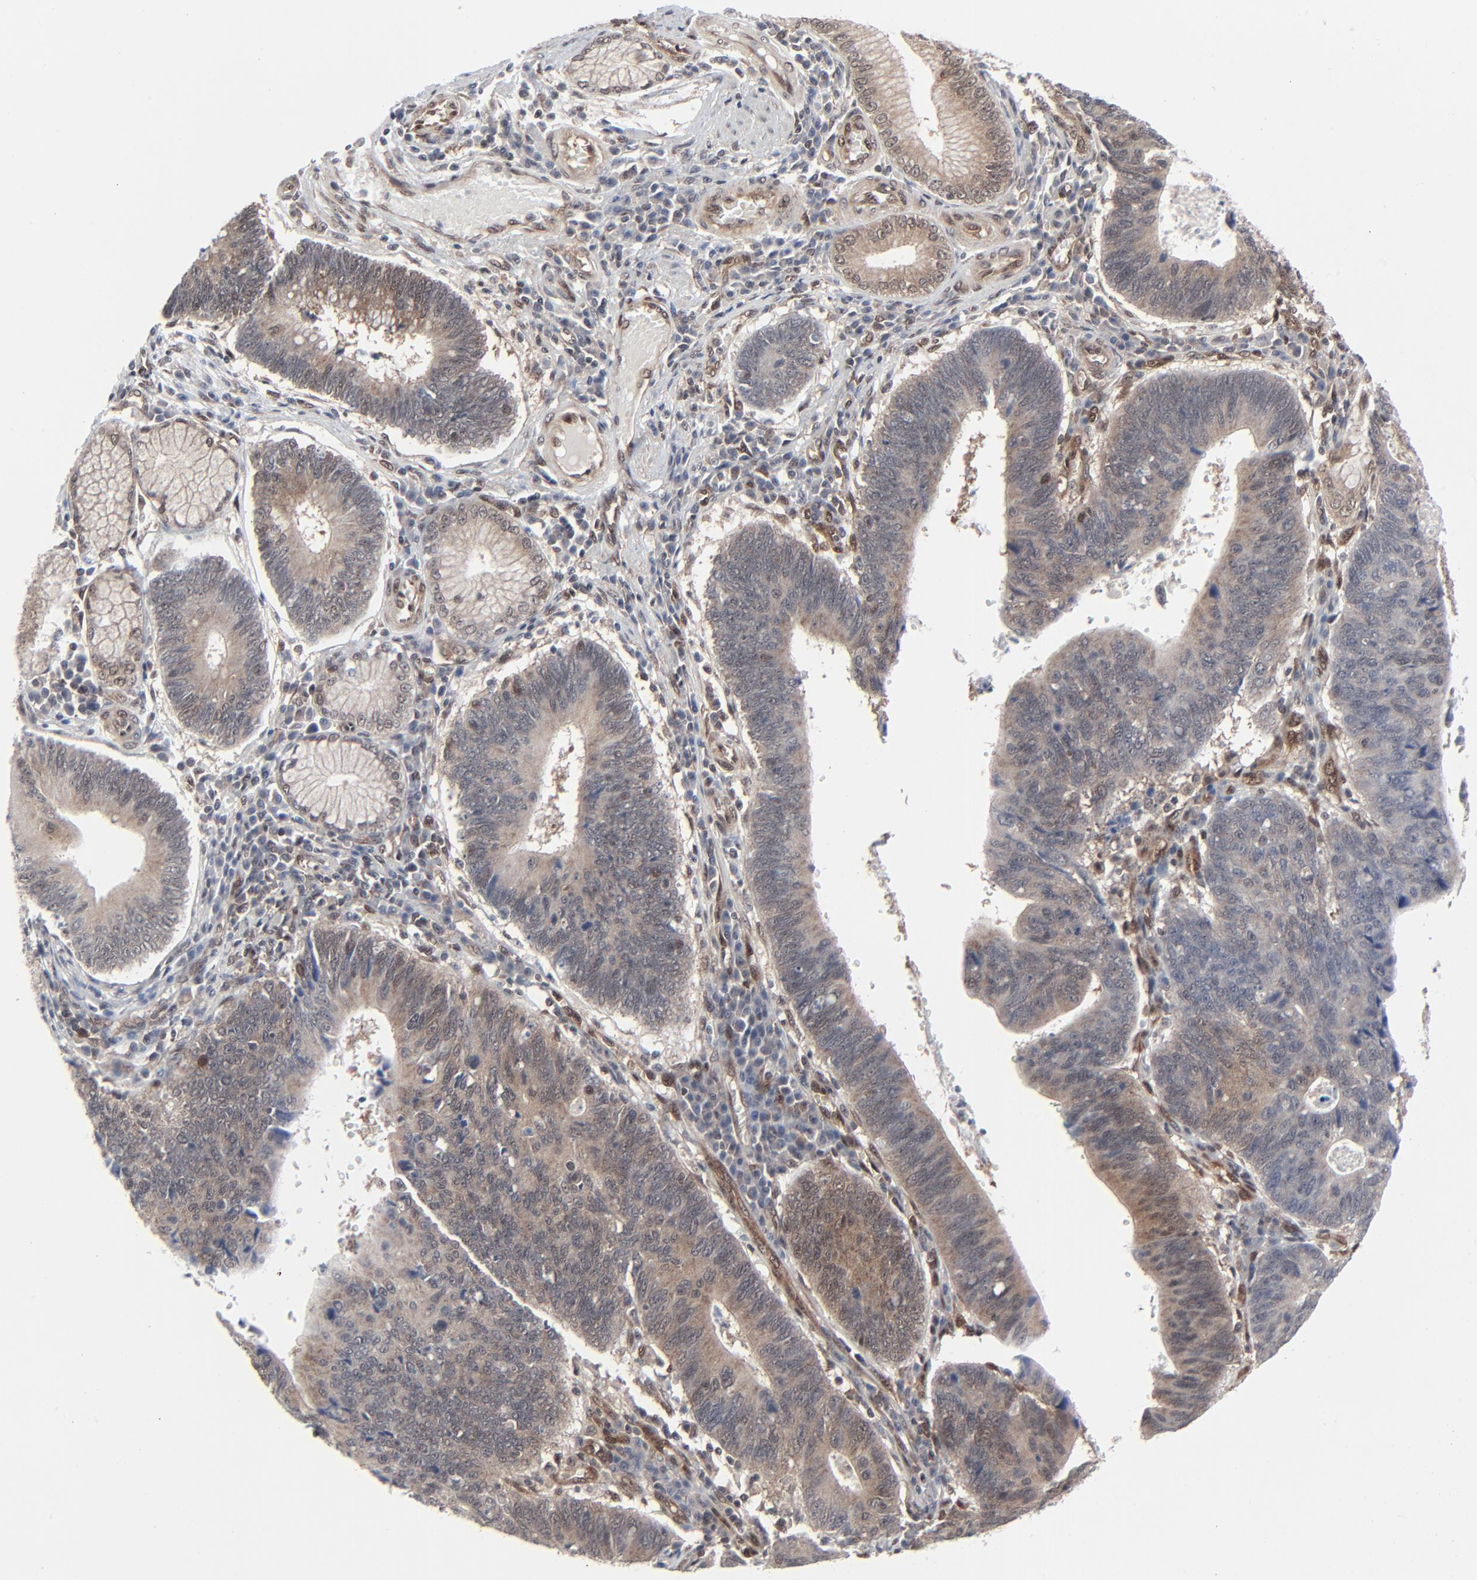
{"staining": {"intensity": "weak", "quantity": "25%-75%", "location": "cytoplasmic/membranous"}, "tissue": "stomach cancer", "cell_type": "Tumor cells", "image_type": "cancer", "snomed": [{"axis": "morphology", "description": "Adenocarcinoma, NOS"}, {"axis": "topography", "description": "Stomach"}], "caption": "Tumor cells reveal low levels of weak cytoplasmic/membranous positivity in approximately 25%-75% of cells in stomach cancer.", "gene": "AKT1", "patient": {"sex": "male", "age": 59}}